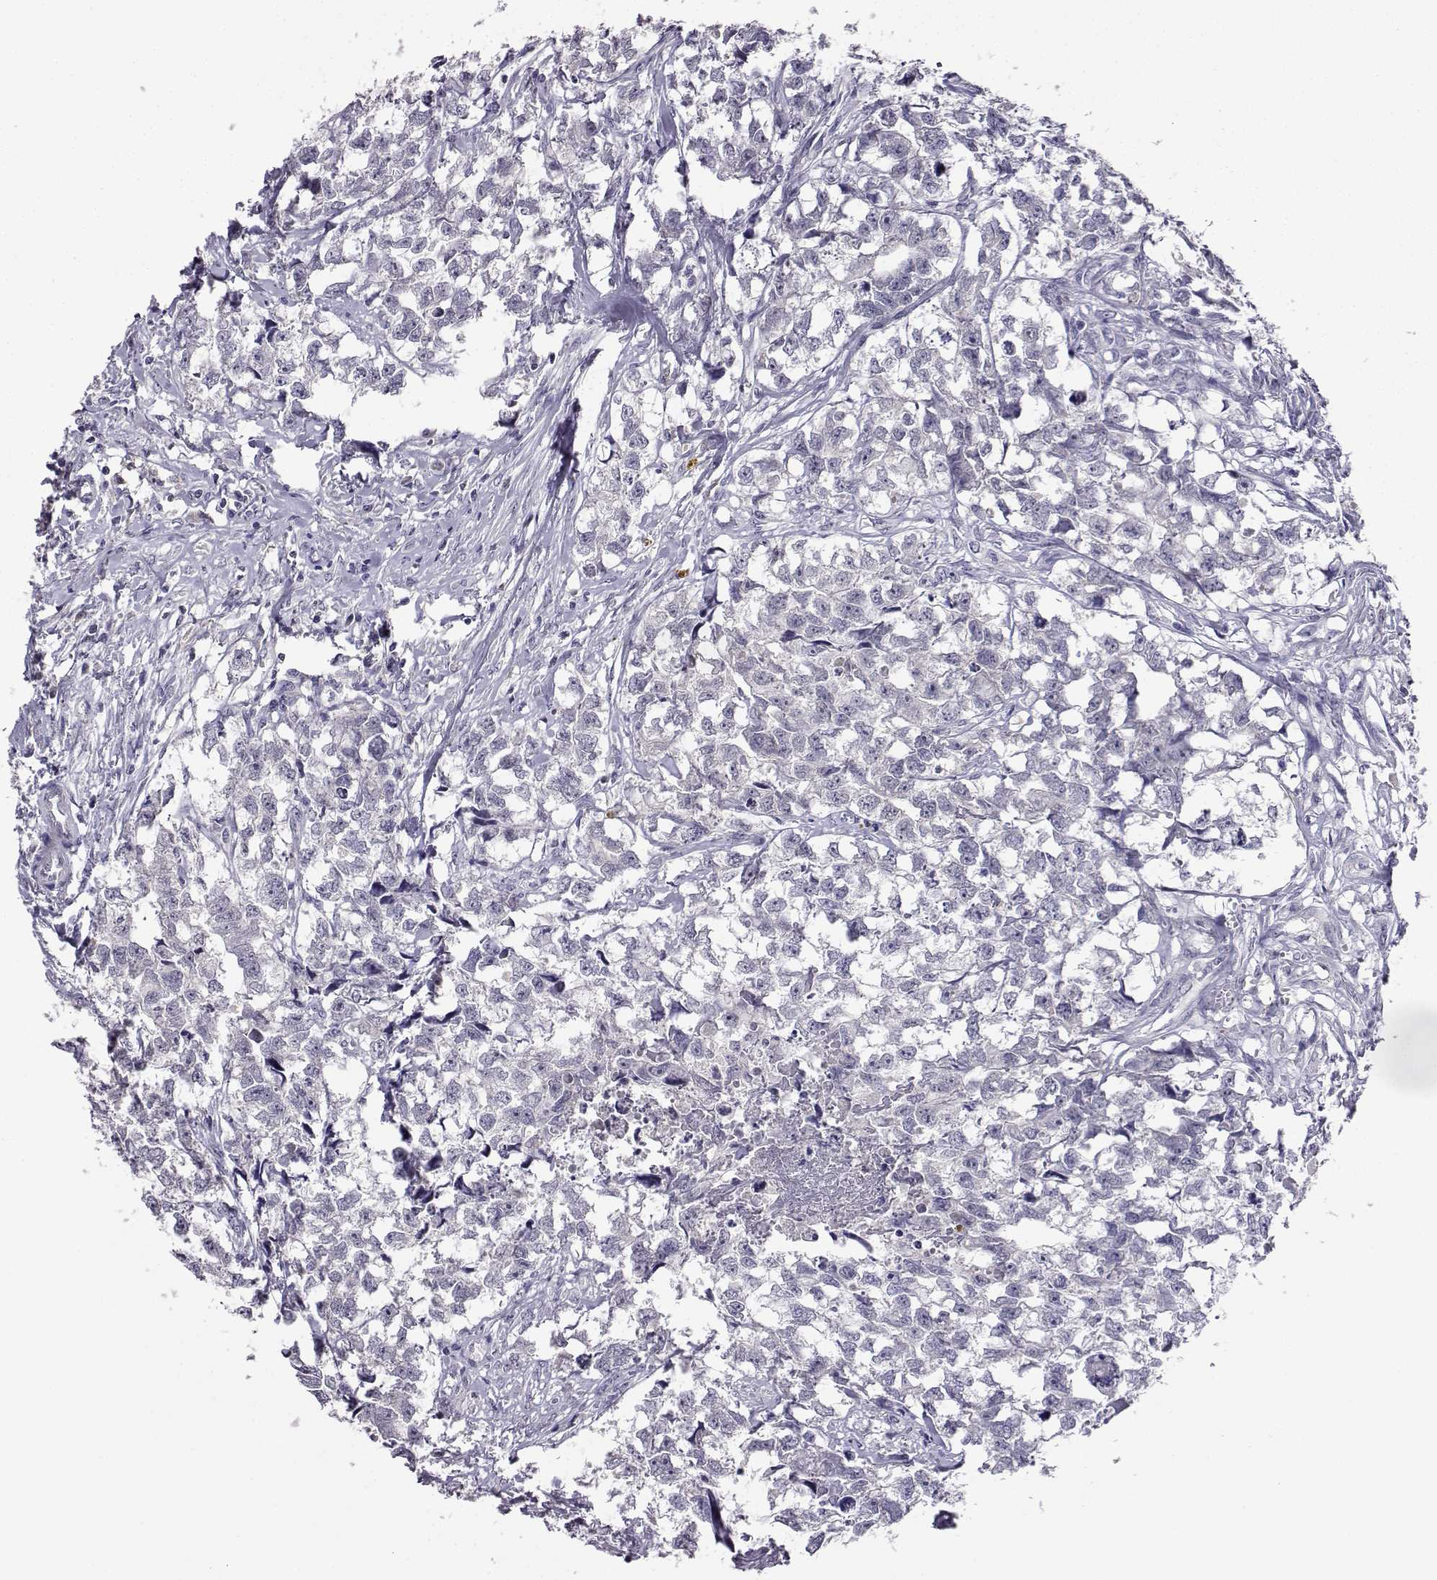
{"staining": {"intensity": "negative", "quantity": "none", "location": "none"}, "tissue": "testis cancer", "cell_type": "Tumor cells", "image_type": "cancer", "snomed": [{"axis": "morphology", "description": "Carcinoma, Embryonal, NOS"}, {"axis": "morphology", "description": "Teratoma, malignant, NOS"}, {"axis": "topography", "description": "Testis"}], "caption": "Tumor cells show no significant protein positivity in teratoma (malignant) (testis).", "gene": "AKR1B1", "patient": {"sex": "male", "age": 44}}